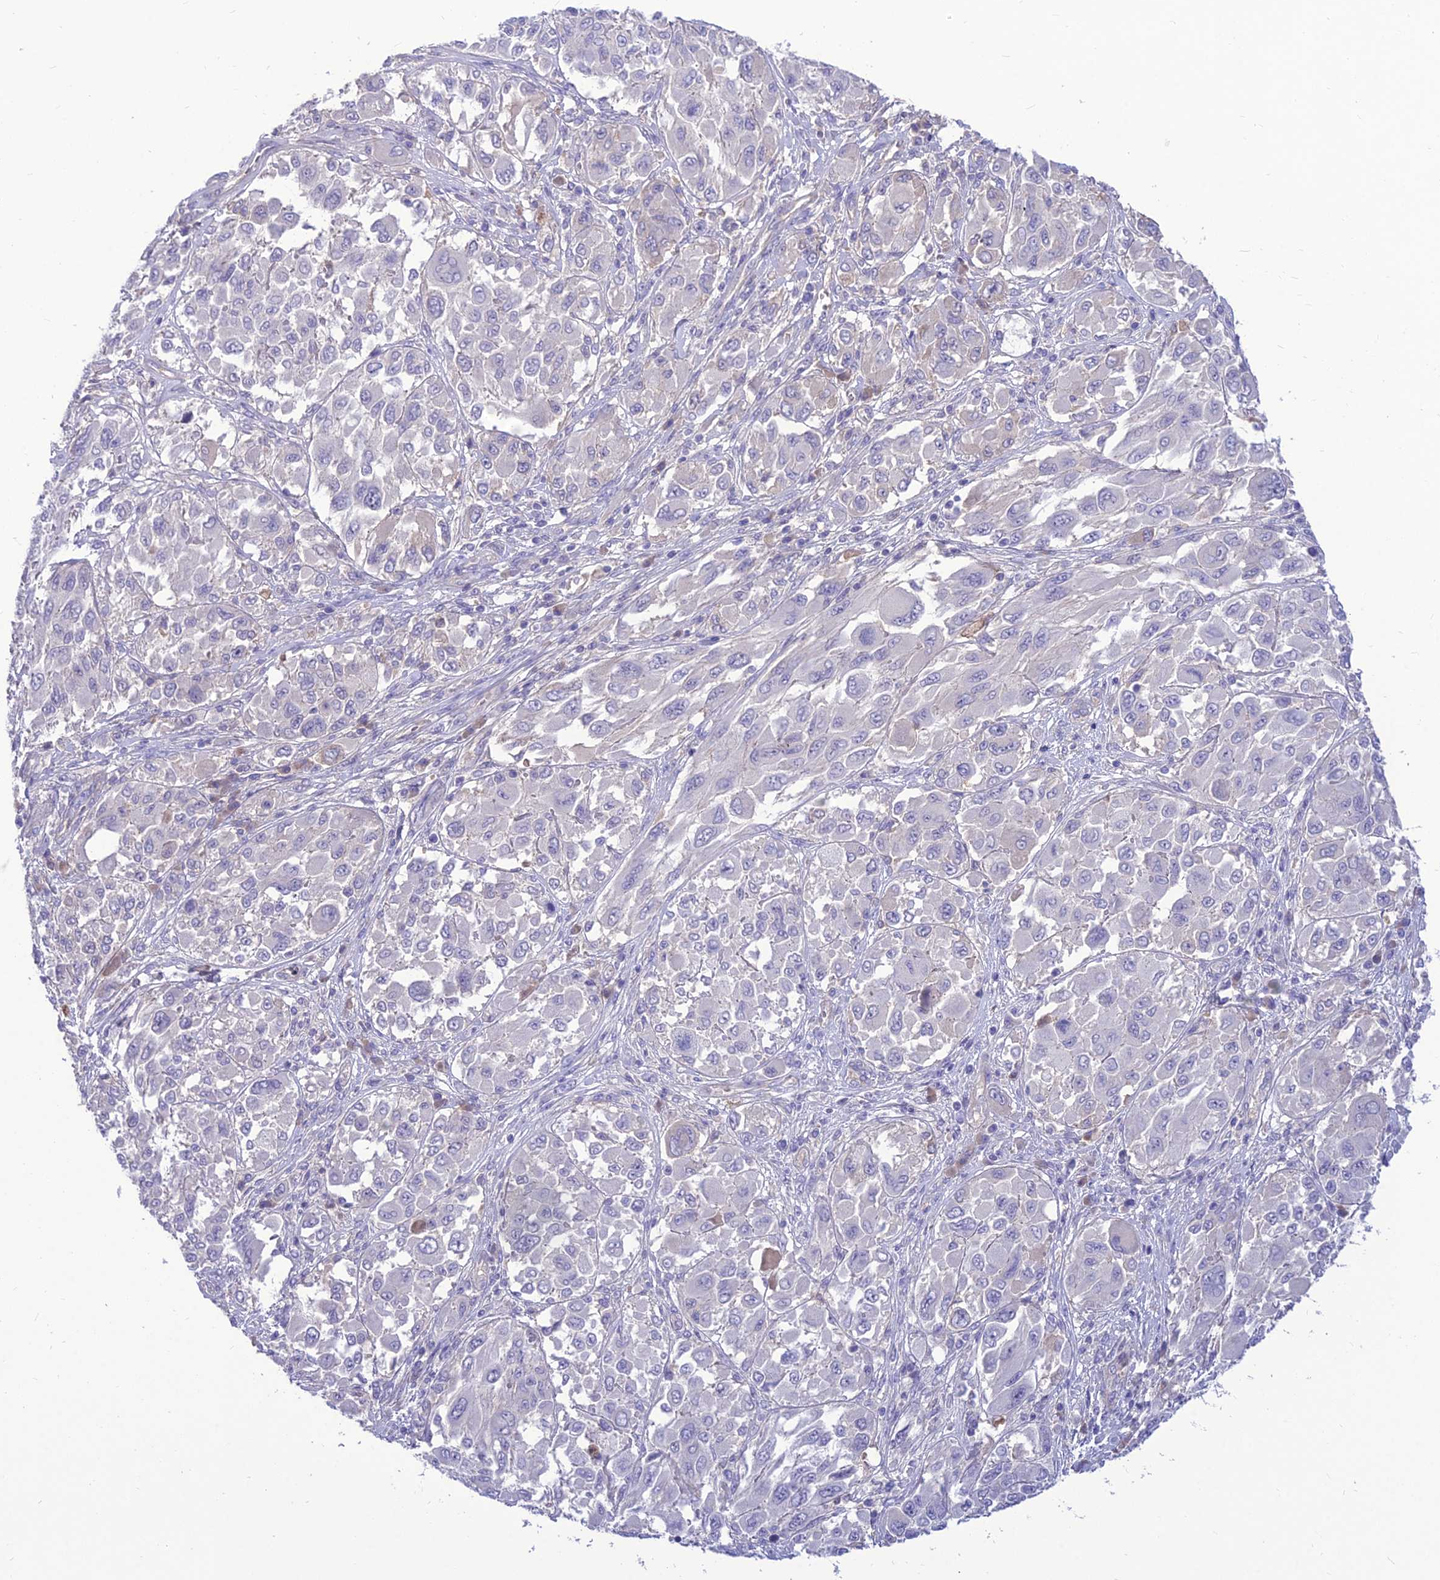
{"staining": {"intensity": "negative", "quantity": "none", "location": "none"}, "tissue": "melanoma", "cell_type": "Tumor cells", "image_type": "cancer", "snomed": [{"axis": "morphology", "description": "Malignant melanoma, NOS"}, {"axis": "topography", "description": "Skin"}], "caption": "Malignant melanoma was stained to show a protein in brown. There is no significant staining in tumor cells.", "gene": "TEKT3", "patient": {"sex": "female", "age": 91}}